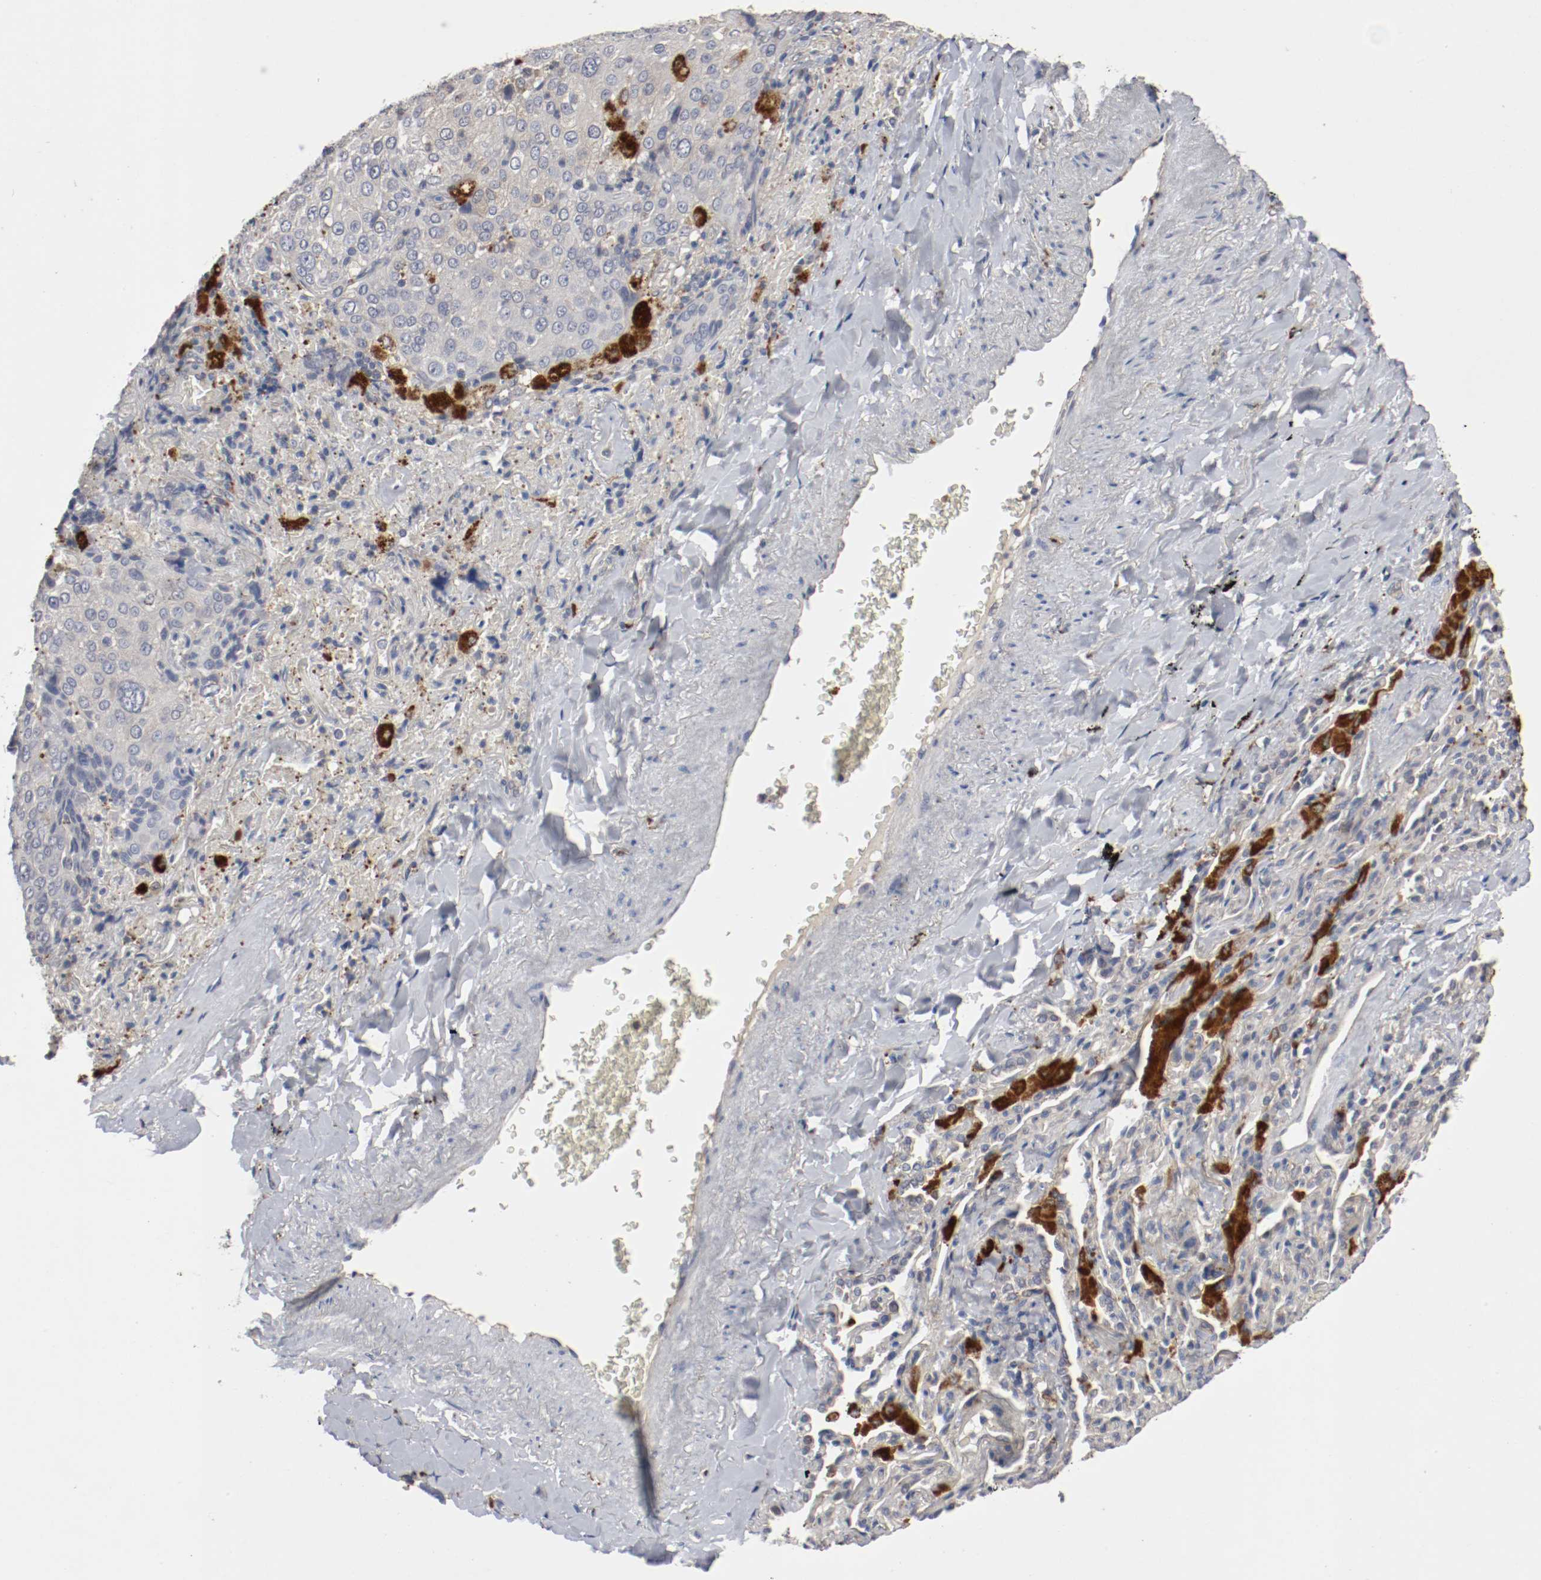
{"staining": {"intensity": "weak", "quantity": "<25%", "location": "cytoplasmic/membranous"}, "tissue": "lung cancer", "cell_type": "Tumor cells", "image_type": "cancer", "snomed": [{"axis": "morphology", "description": "Squamous cell carcinoma, NOS"}, {"axis": "topography", "description": "Lung"}], "caption": "High power microscopy photomicrograph of an immunohistochemistry photomicrograph of squamous cell carcinoma (lung), revealing no significant expression in tumor cells.", "gene": "REN", "patient": {"sex": "male", "age": 54}}